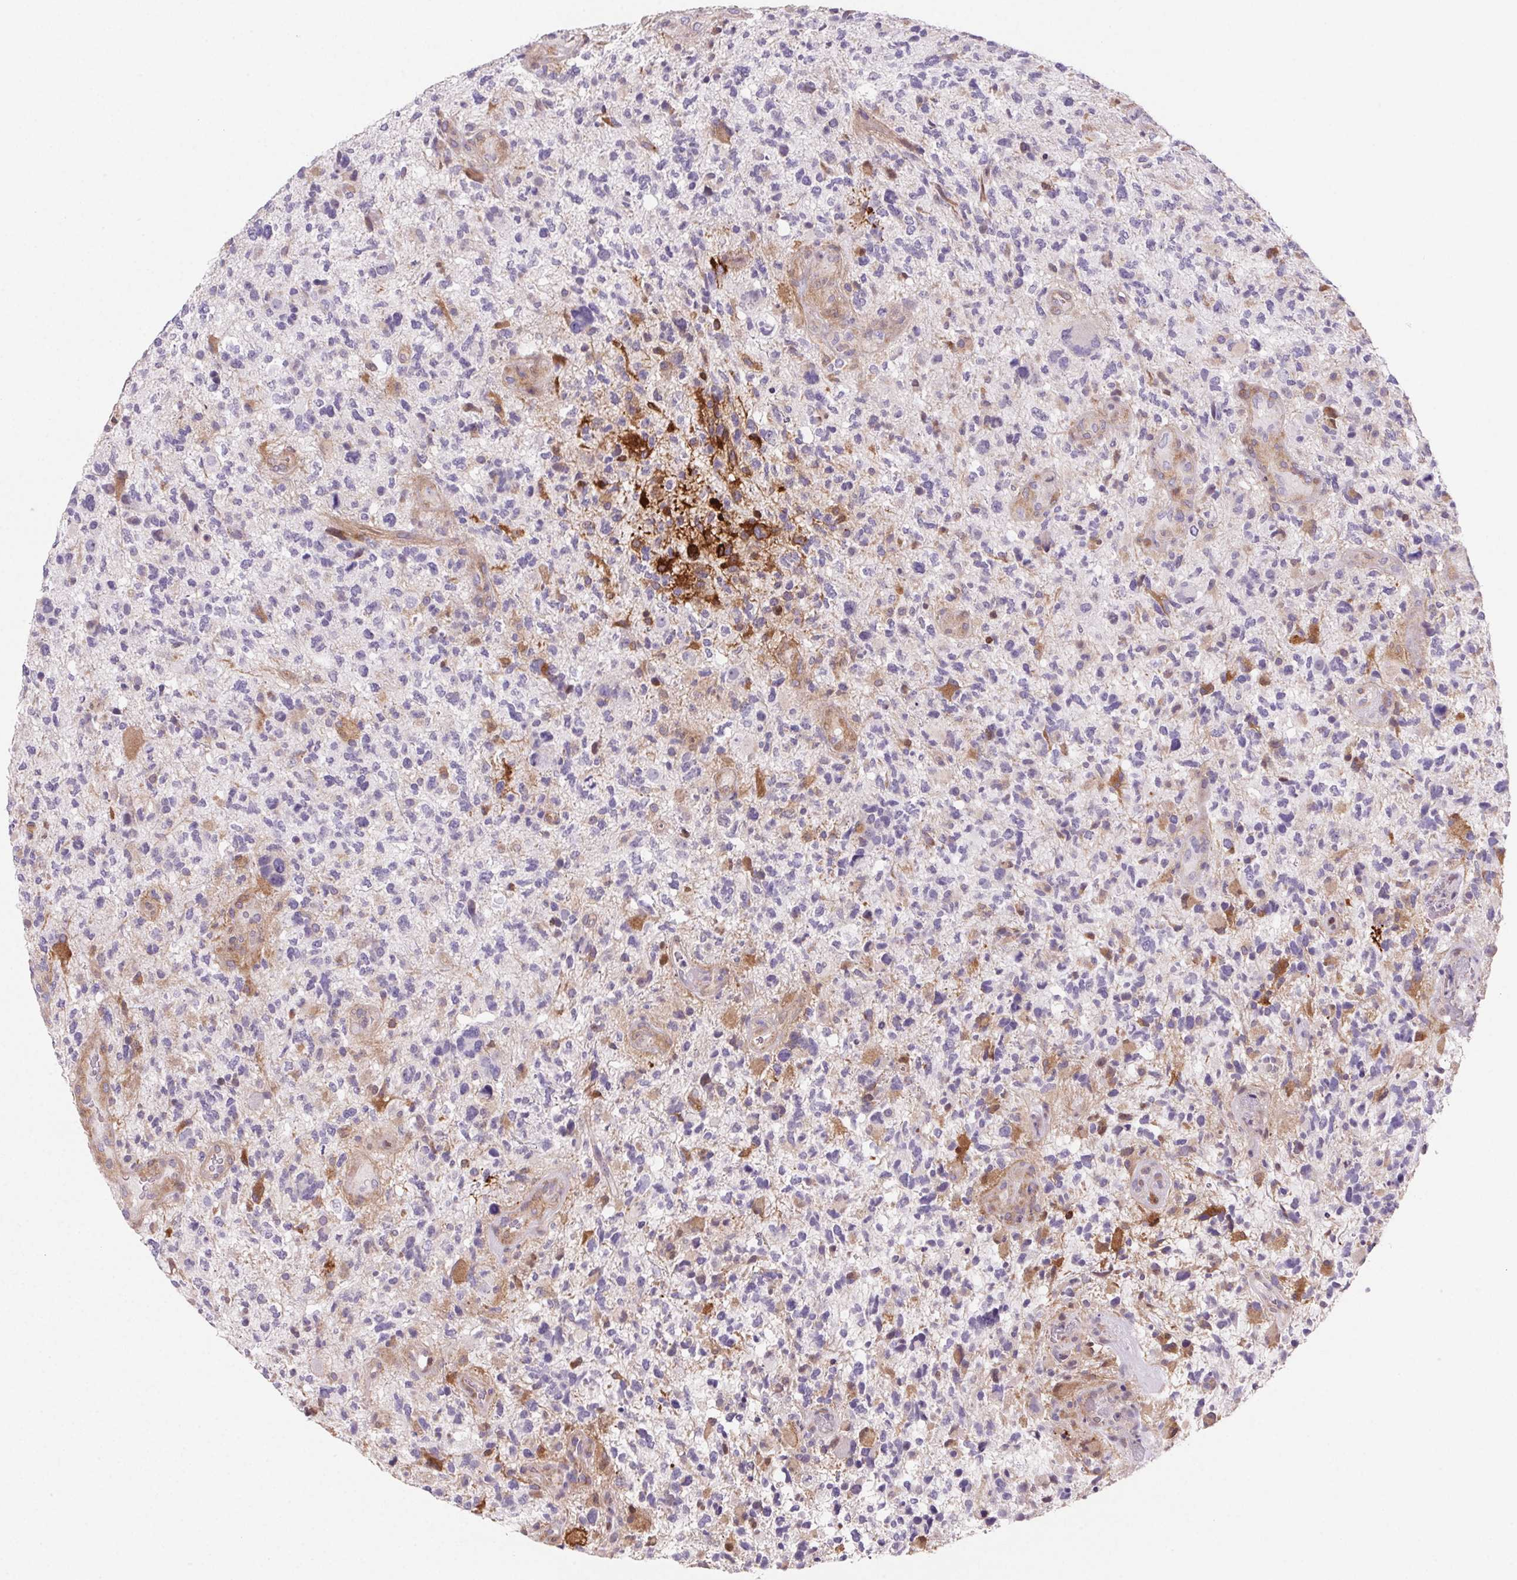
{"staining": {"intensity": "strong", "quantity": "<25%", "location": "cytoplasmic/membranous"}, "tissue": "glioma", "cell_type": "Tumor cells", "image_type": "cancer", "snomed": [{"axis": "morphology", "description": "Glioma, malignant, High grade"}, {"axis": "topography", "description": "Brain"}], "caption": "Brown immunohistochemical staining in human malignant glioma (high-grade) reveals strong cytoplasmic/membranous positivity in about <25% of tumor cells.", "gene": "GBP1", "patient": {"sex": "female", "age": 71}}